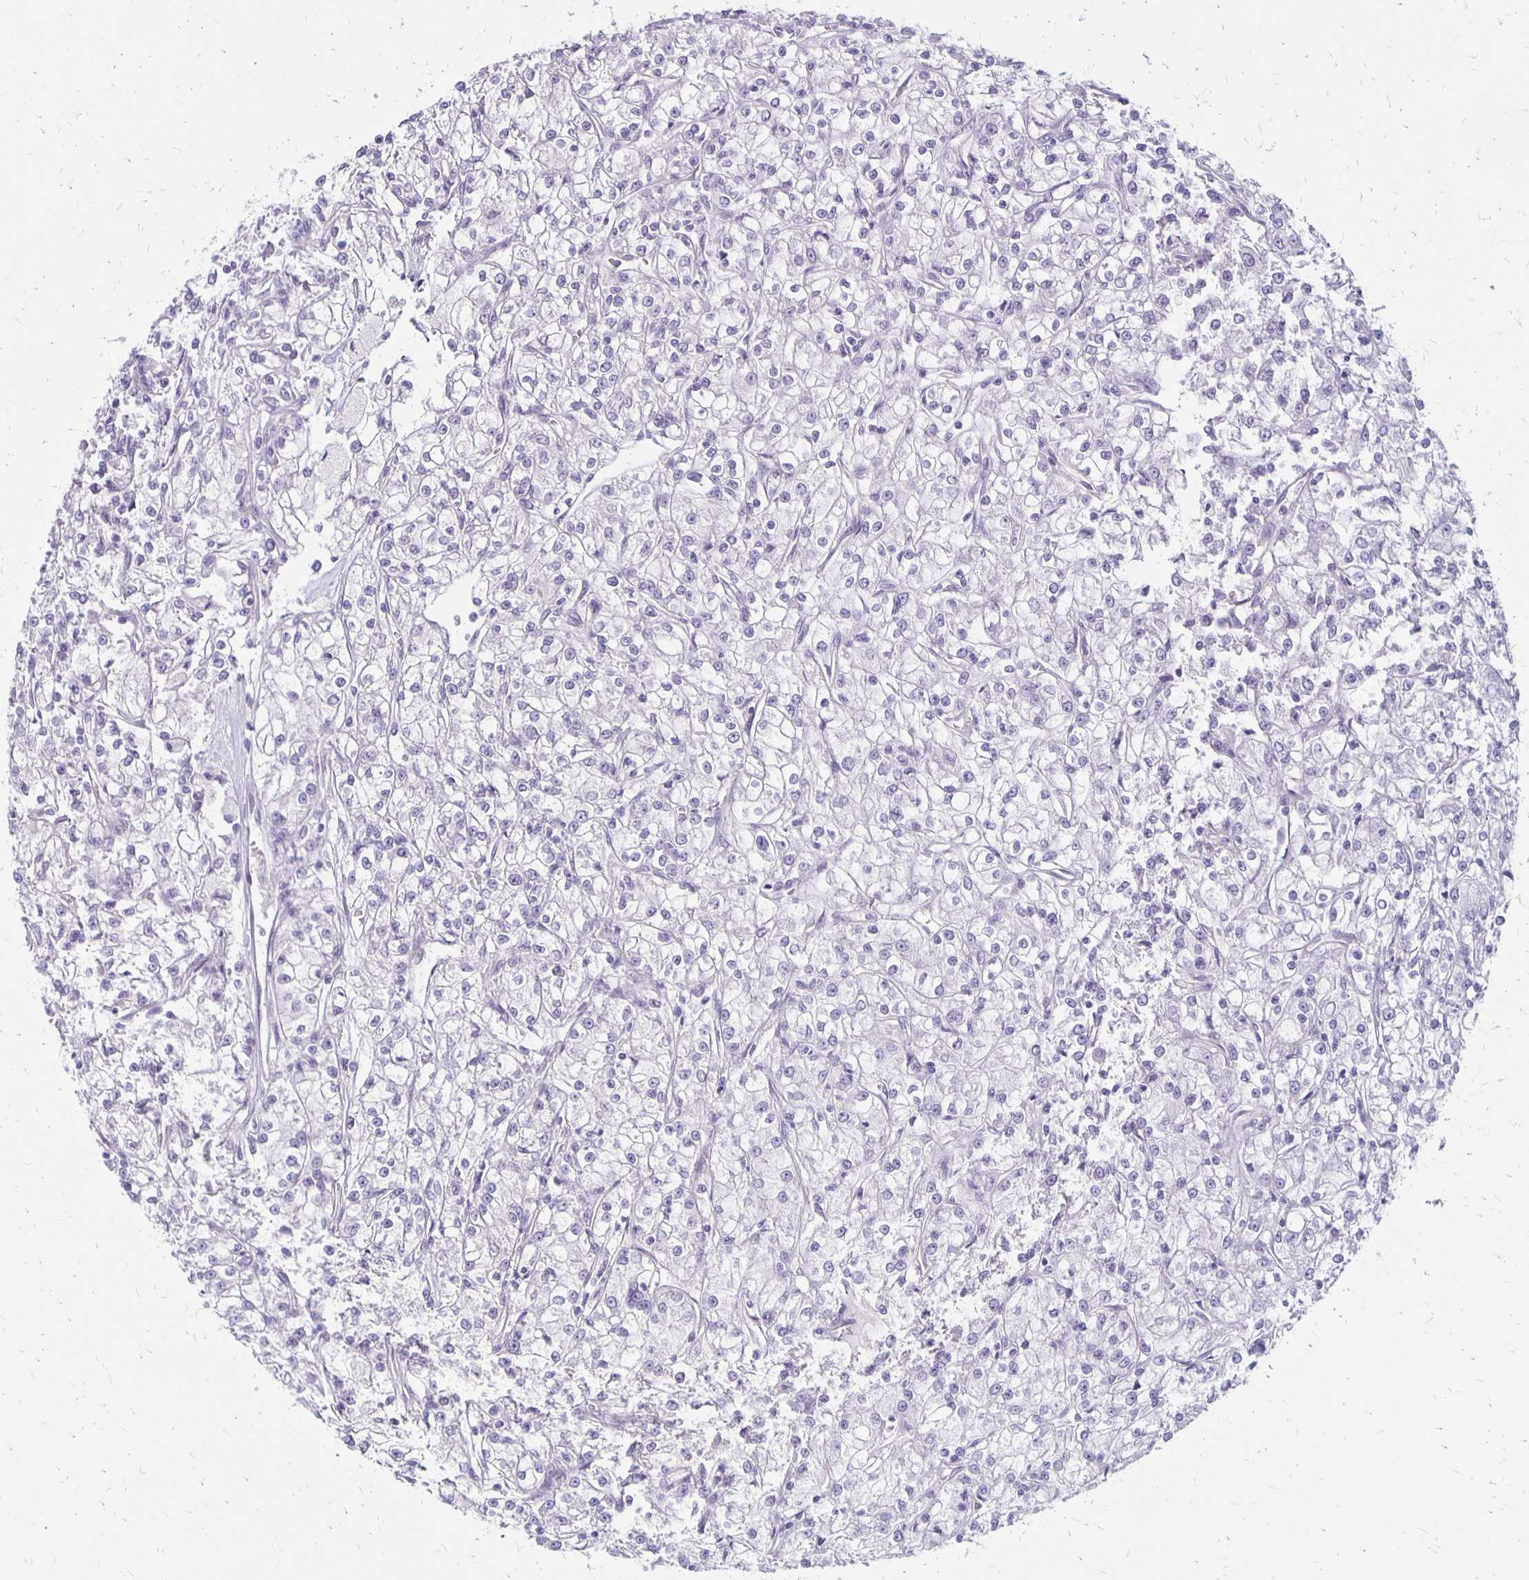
{"staining": {"intensity": "negative", "quantity": "none", "location": "none"}, "tissue": "renal cancer", "cell_type": "Tumor cells", "image_type": "cancer", "snomed": [{"axis": "morphology", "description": "Adenocarcinoma, NOS"}, {"axis": "topography", "description": "Kidney"}], "caption": "Tumor cells are negative for protein expression in human renal cancer (adenocarcinoma).", "gene": "HOMER1", "patient": {"sex": "female", "age": 59}}